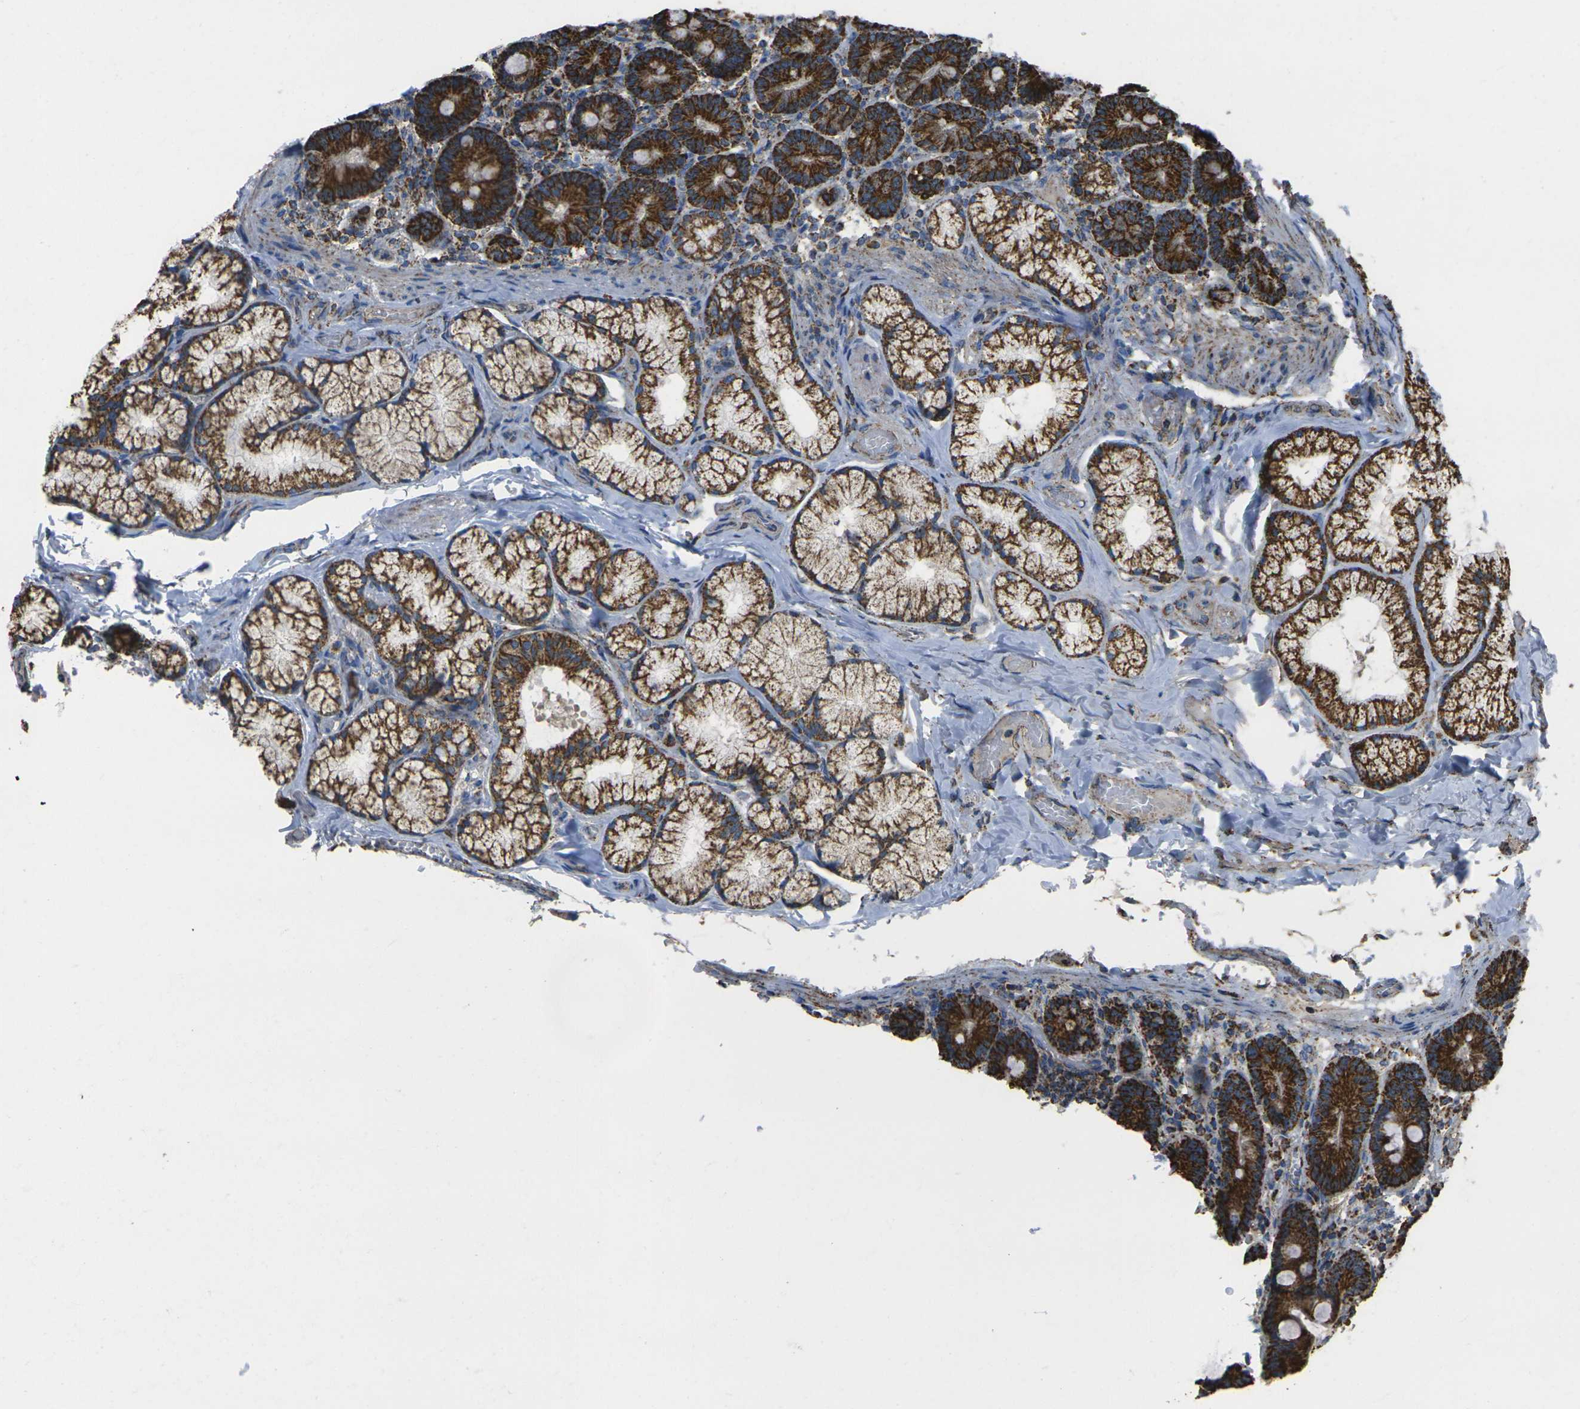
{"staining": {"intensity": "strong", "quantity": ">75%", "location": "cytoplasmic/membranous"}, "tissue": "duodenum", "cell_type": "Glandular cells", "image_type": "normal", "snomed": [{"axis": "morphology", "description": "Normal tissue, NOS"}, {"axis": "topography", "description": "Duodenum"}], "caption": "The micrograph exhibits staining of benign duodenum, revealing strong cytoplasmic/membranous protein expression (brown color) within glandular cells. The staining was performed using DAB (3,3'-diaminobenzidine), with brown indicating positive protein expression. Nuclei are stained blue with hematoxylin.", "gene": "KLHL5", "patient": {"sex": "male", "age": 54}}